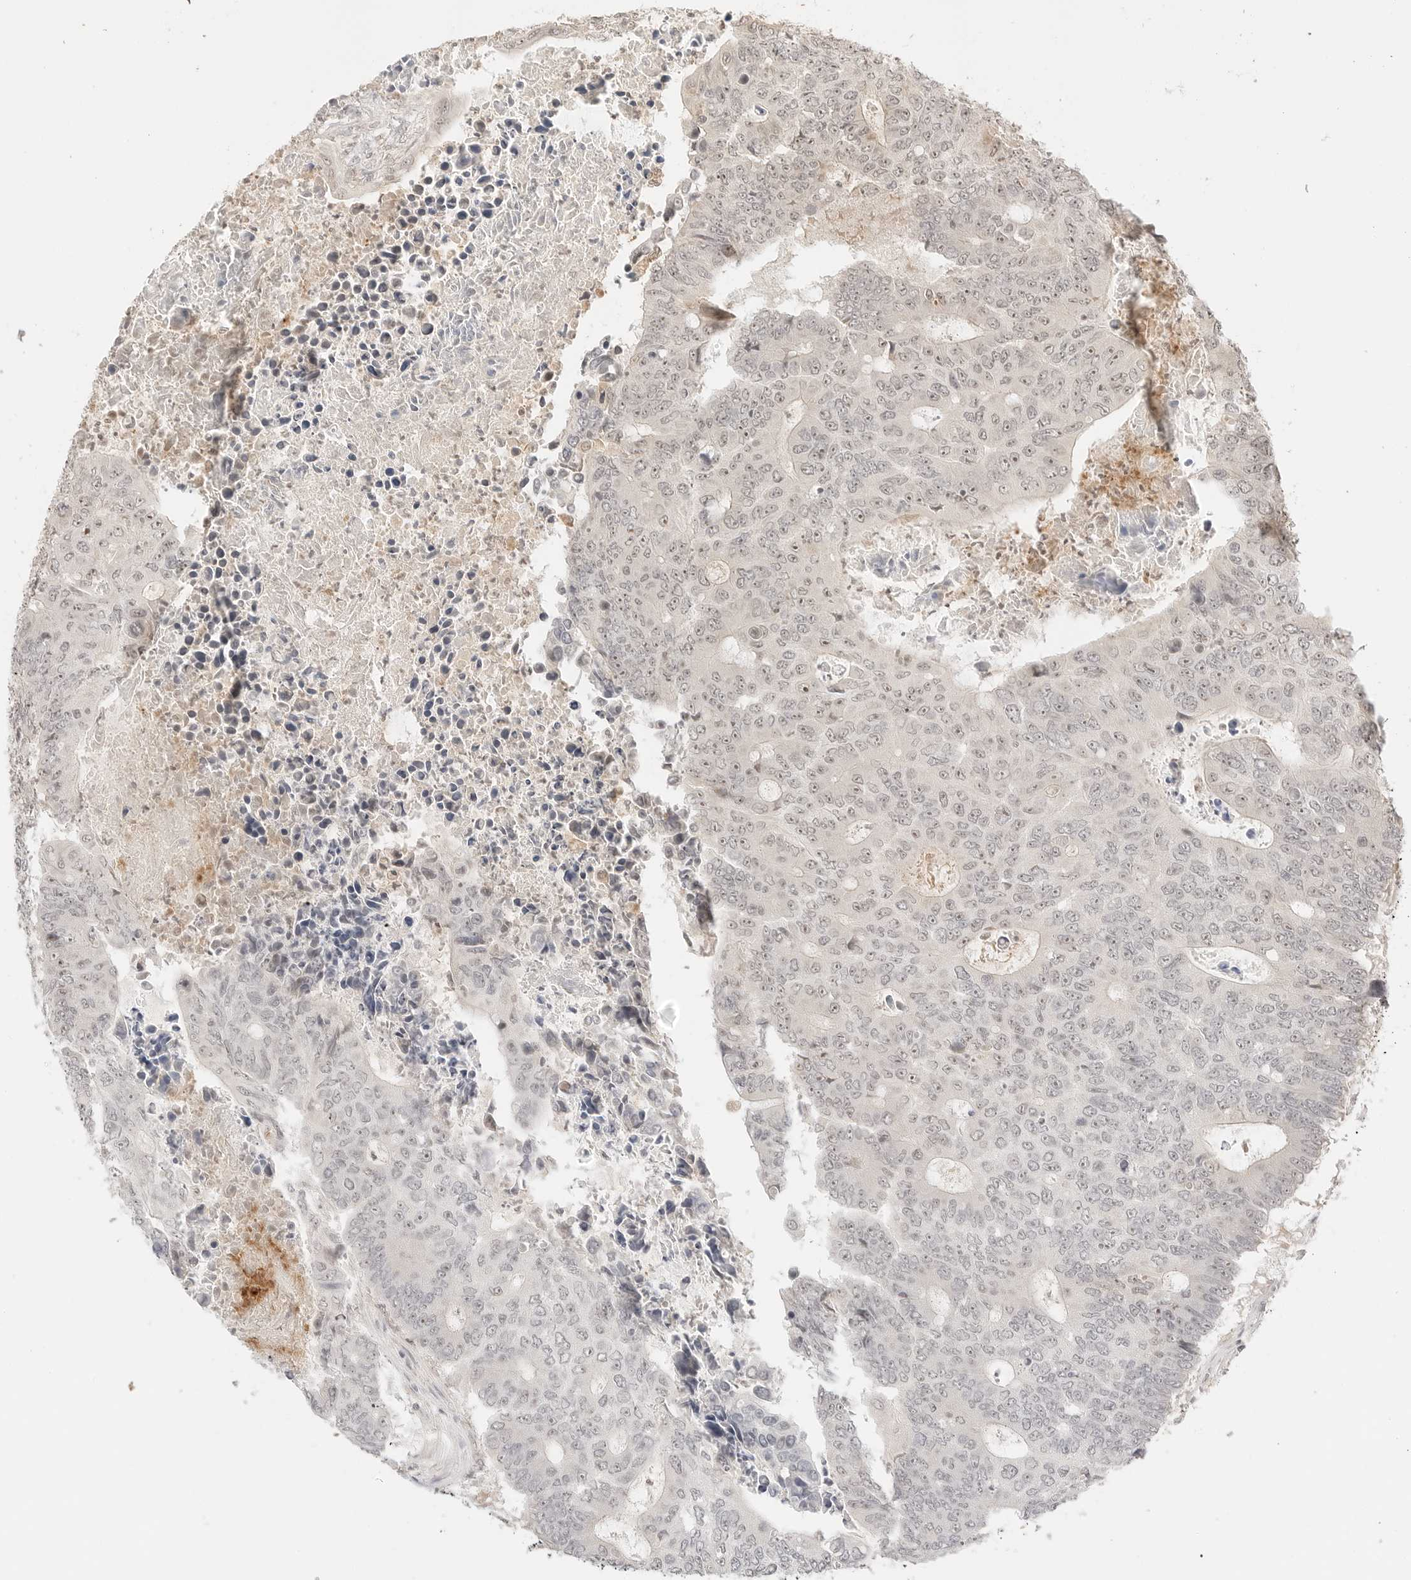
{"staining": {"intensity": "weak", "quantity": ">75%", "location": "nuclear"}, "tissue": "colorectal cancer", "cell_type": "Tumor cells", "image_type": "cancer", "snomed": [{"axis": "morphology", "description": "Adenocarcinoma, NOS"}, {"axis": "topography", "description": "Colon"}], "caption": "Tumor cells demonstrate low levels of weak nuclear positivity in about >75% of cells in human colorectal cancer. The staining is performed using DAB brown chromogen to label protein expression. The nuclei are counter-stained blue using hematoxylin.", "gene": "RPS6KL1", "patient": {"sex": "male", "age": 87}}